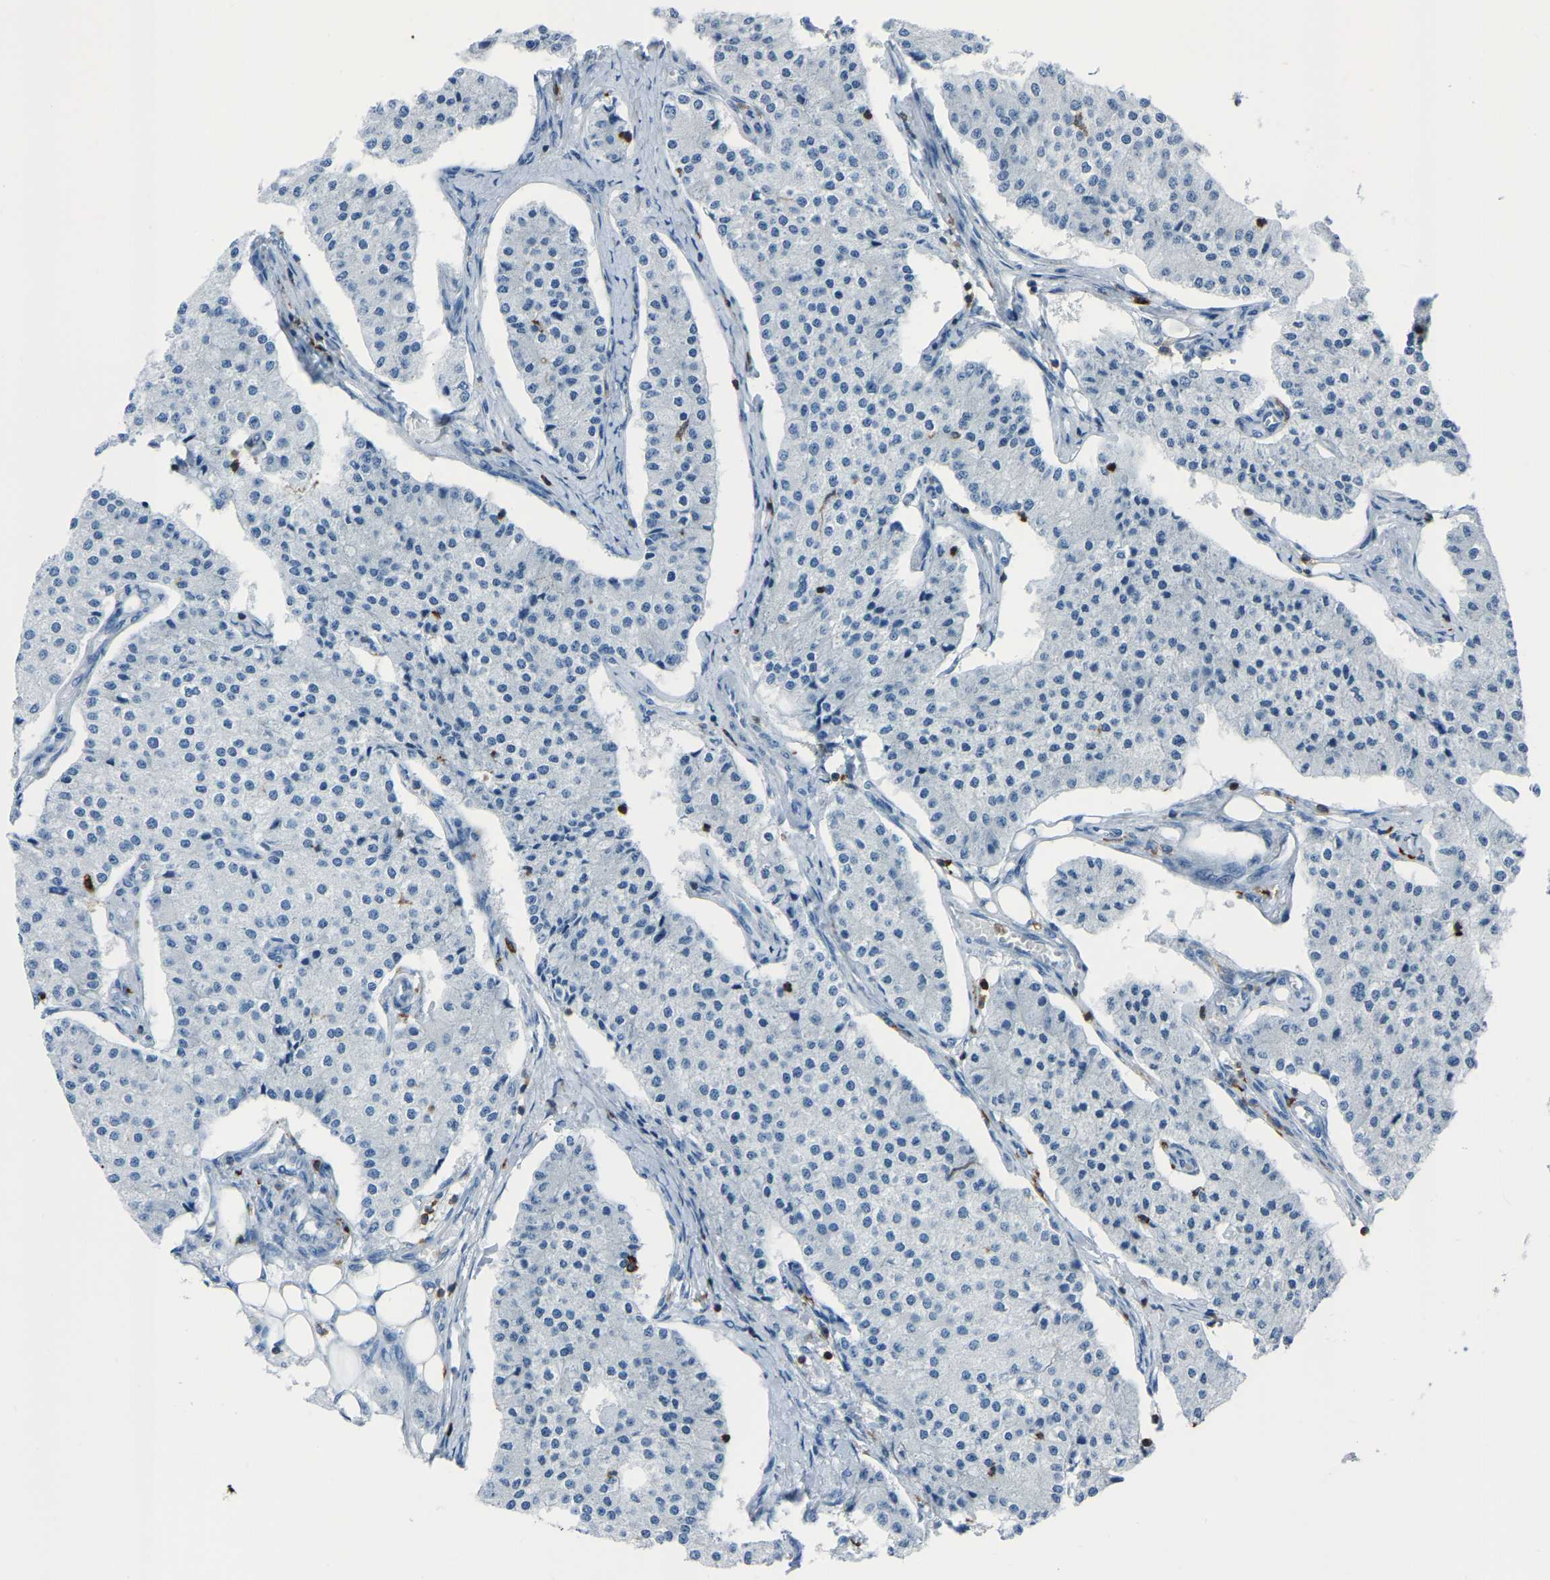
{"staining": {"intensity": "negative", "quantity": "none", "location": "none"}, "tissue": "carcinoid", "cell_type": "Tumor cells", "image_type": "cancer", "snomed": [{"axis": "morphology", "description": "Carcinoid, malignant, NOS"}, {"axis": "topography", "description": "Colon"}], "caption": "Immunohistochemical staining of carcinoid reveals no significant staining in tumor cells.", "gene": "LSP1", "patient": {"sex": "female", "age": 52}}